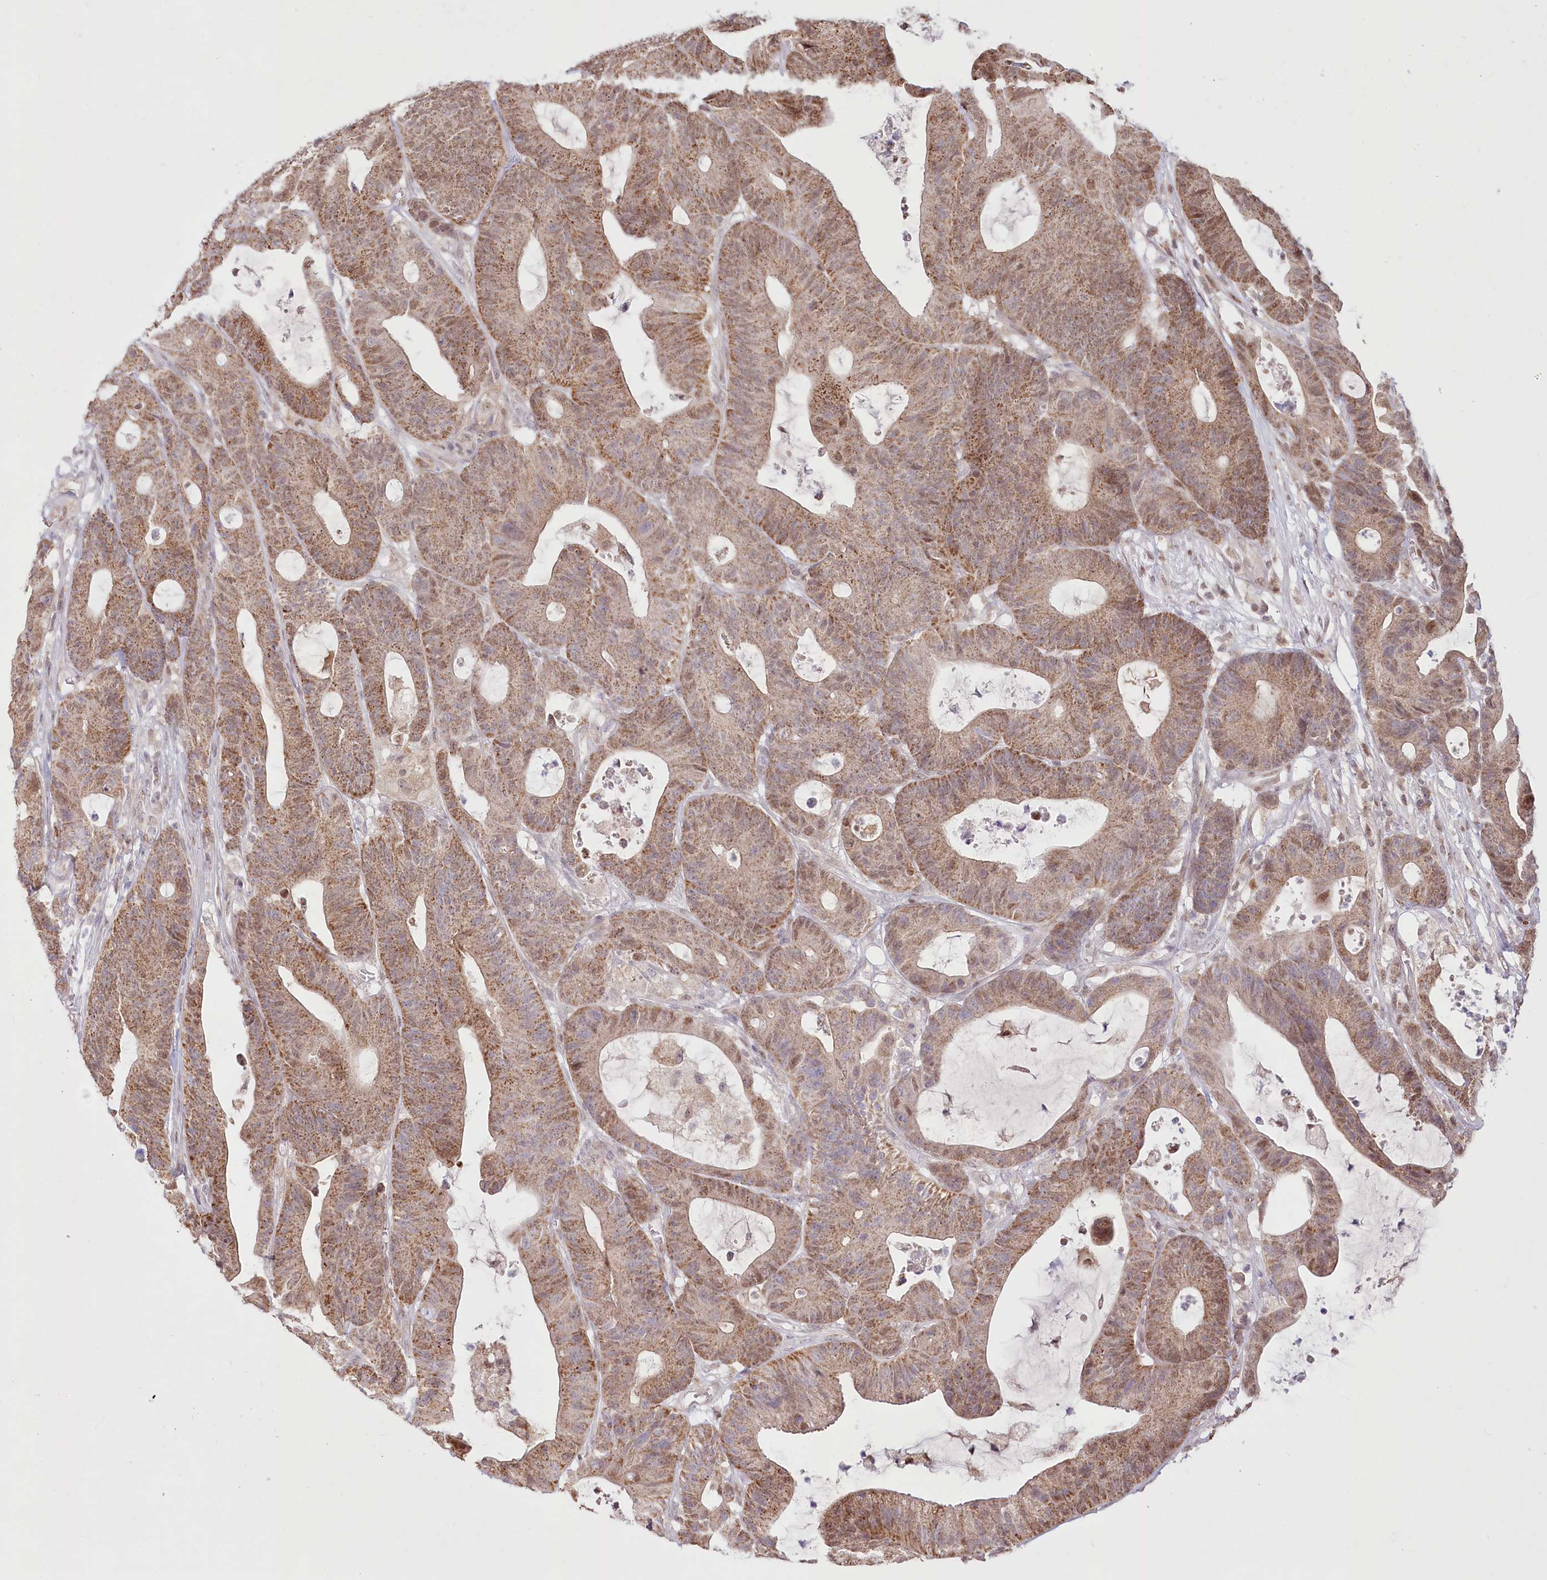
{"staining": {"intensity": "moderate", "quantity": ">75%", "location": "cytoplasmic/membranous,nuclear"}, "tissue": "colorectal cancer", "cell_type": "Tumor cells", "image_type": "cancer", "snomed": [{"axis": "morphology", "description": "Adenocarcinoma, NOS"}, {"axis": "topography", "description": "Colon"}], "caption": "Colorectal cancer (adenocarcinoma) stained with immunohistochemistry (IHC) displays moderate cytoplasmic/membranous and nuclear positivity in approximately >75% of tumor cells.", "gene": "PYURF", "patient": {"sex": "female", "age": 84}}